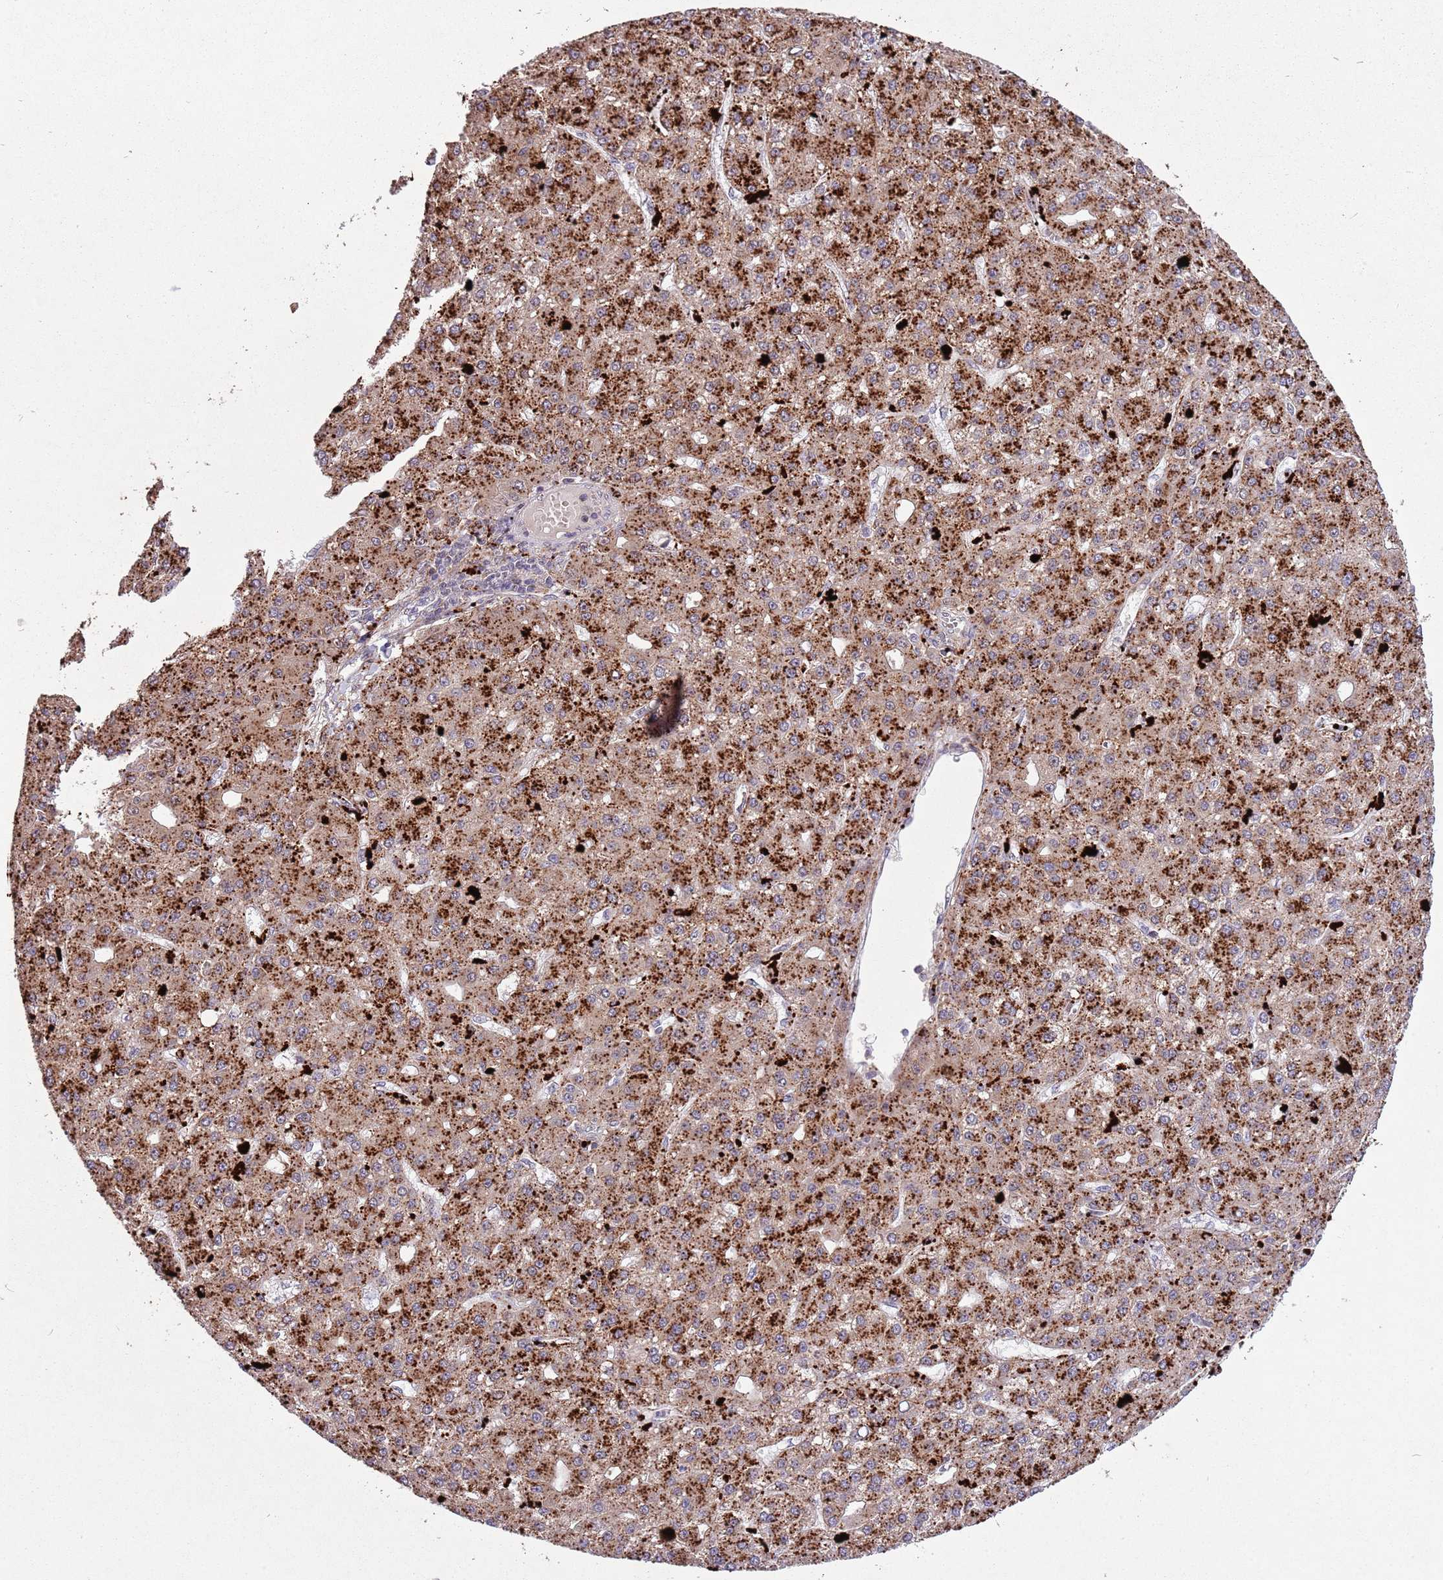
{"staining": {"intensity": "strong", "quantity": ">75%", "location": "cytoplasmic/membranous"}, "tissue": "liver cancer", "cell_type": "Tumor cells", "image_type": "cancer", "snomed": [{"axis": "morphology", "description": "Carcinoma, Hepatocellular, NOS"}, {"axis": "topography", "description": "Liver"}], "caption": "This image shows immunohistochemistry staining of liver cancer, with high strong cytoplasmic/membranous expression in about >75% of tumor cells.", "gene": "TRIM27", "patient": {"sex": "male", "age": 67}}